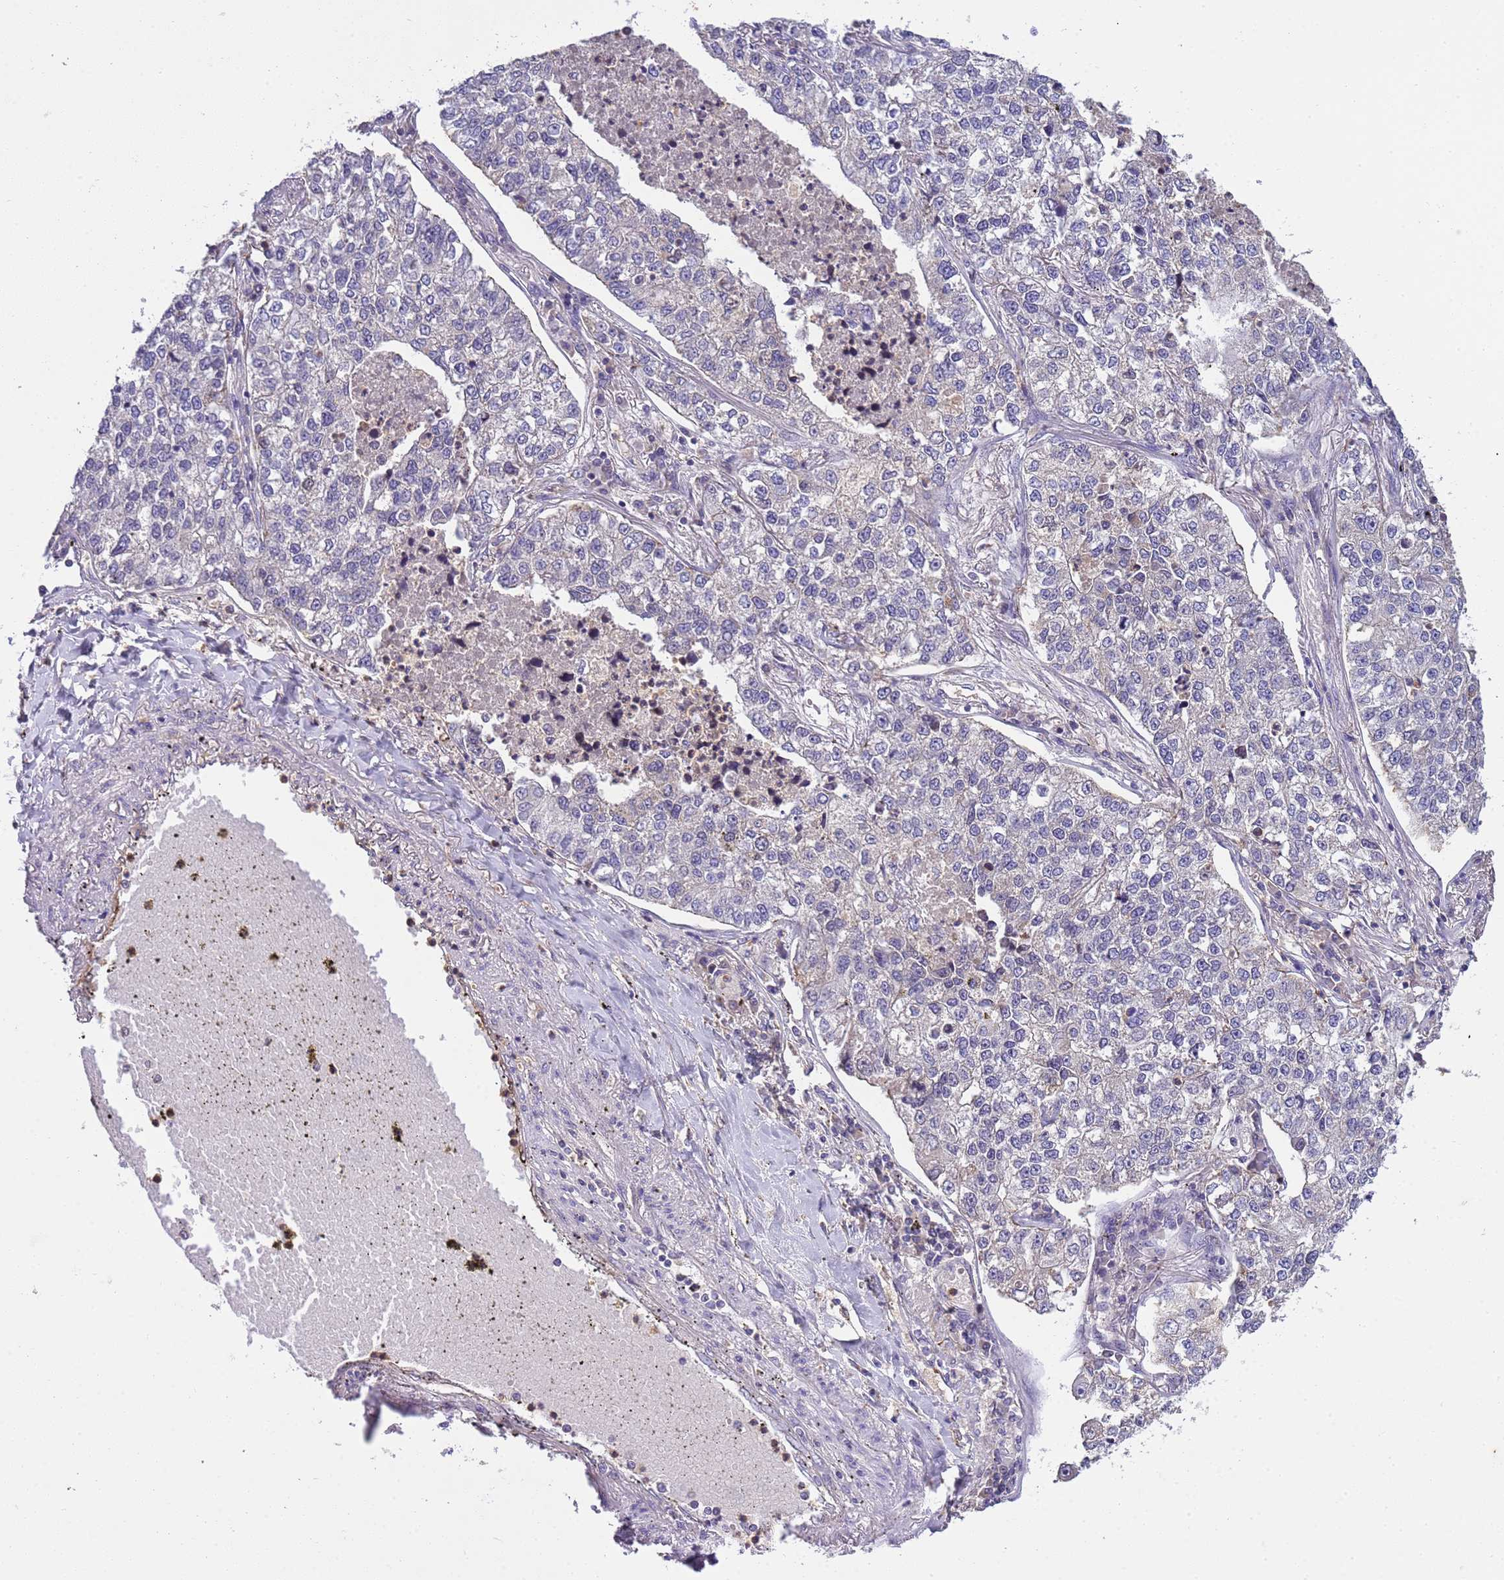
{"staining": {"intensity": "negative", "quantity": "none", "location": "none"}, "tissue": "lung cancer", "cell_type": "Tumor cells", "image_type": "cancer", "snomed": [{"axis": "morphology", "description": "Adenocarcinoma, NOS"}, {"axis": "topography", "description": "Lung"}], "caption": "Immunohistochemistry micrograph of neoplastic tissue: lung adenocarcinoma stained with DAB reveals no significant protein positivity in tumor cells. (DAB (3,3'-diaminobenzidine) immunohistochemistry, high magnification).", "gene": "PLCXD3", "patient": {"sex": "male", "age": 49}}